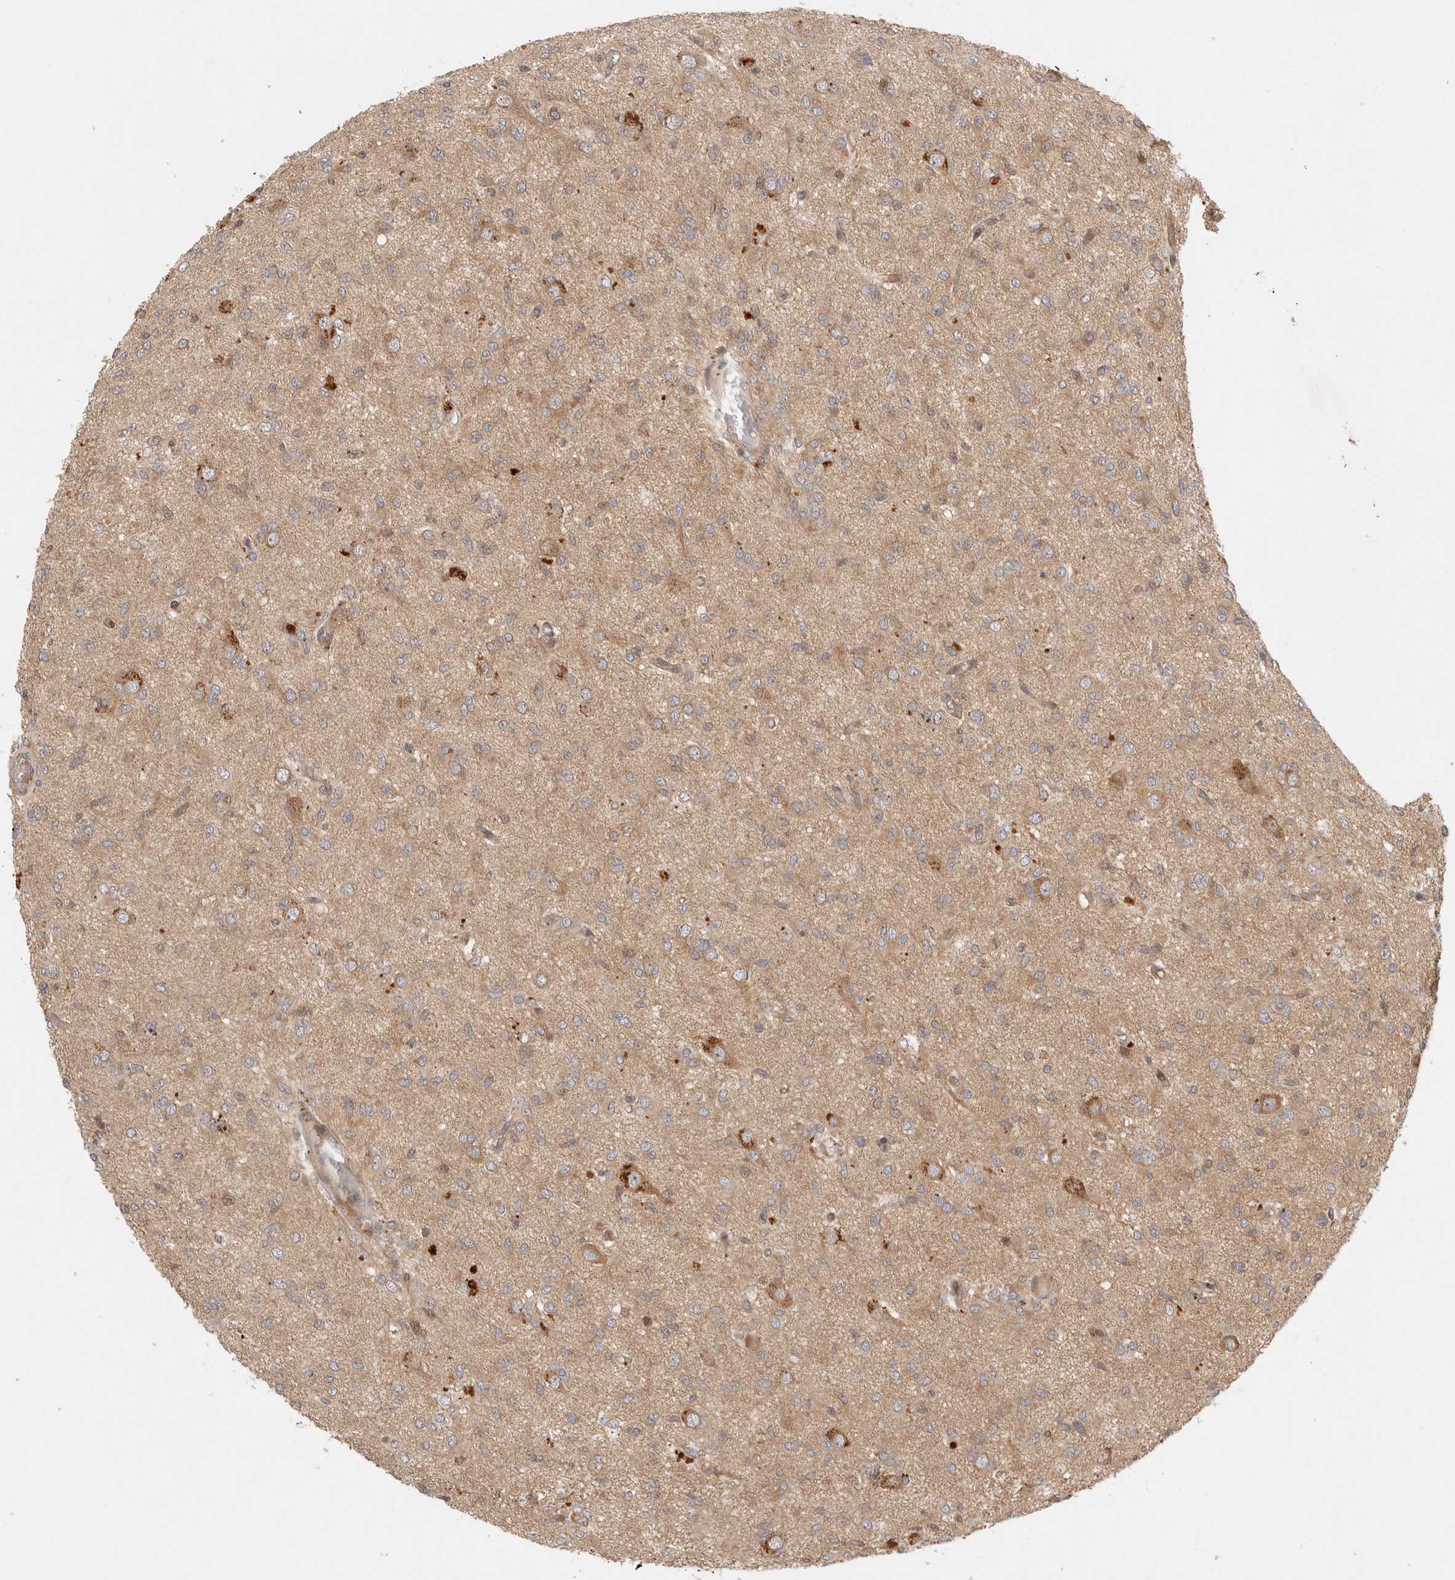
{"staining": {"intensity": "weak", "quantity": ">75%", "location": "cytoplasmic/membranous"}, "tissue": "glioma", "cell_type": "Tumor cells", "image_type": "cancer", "snomed": [{"axis": "morphology", "description": "Glioma, malignant, High grade"}, {"axis": "topography", "description": "Brain"}], "caption": "Human high-grade glioma (malignant) stained for a protein (brown) exhibits weak cytoplasmic/membranous positive staining in approximately >75% of tumor cells.", "gene": "HTT", "patient": {"sex": "female", "age": 59}}